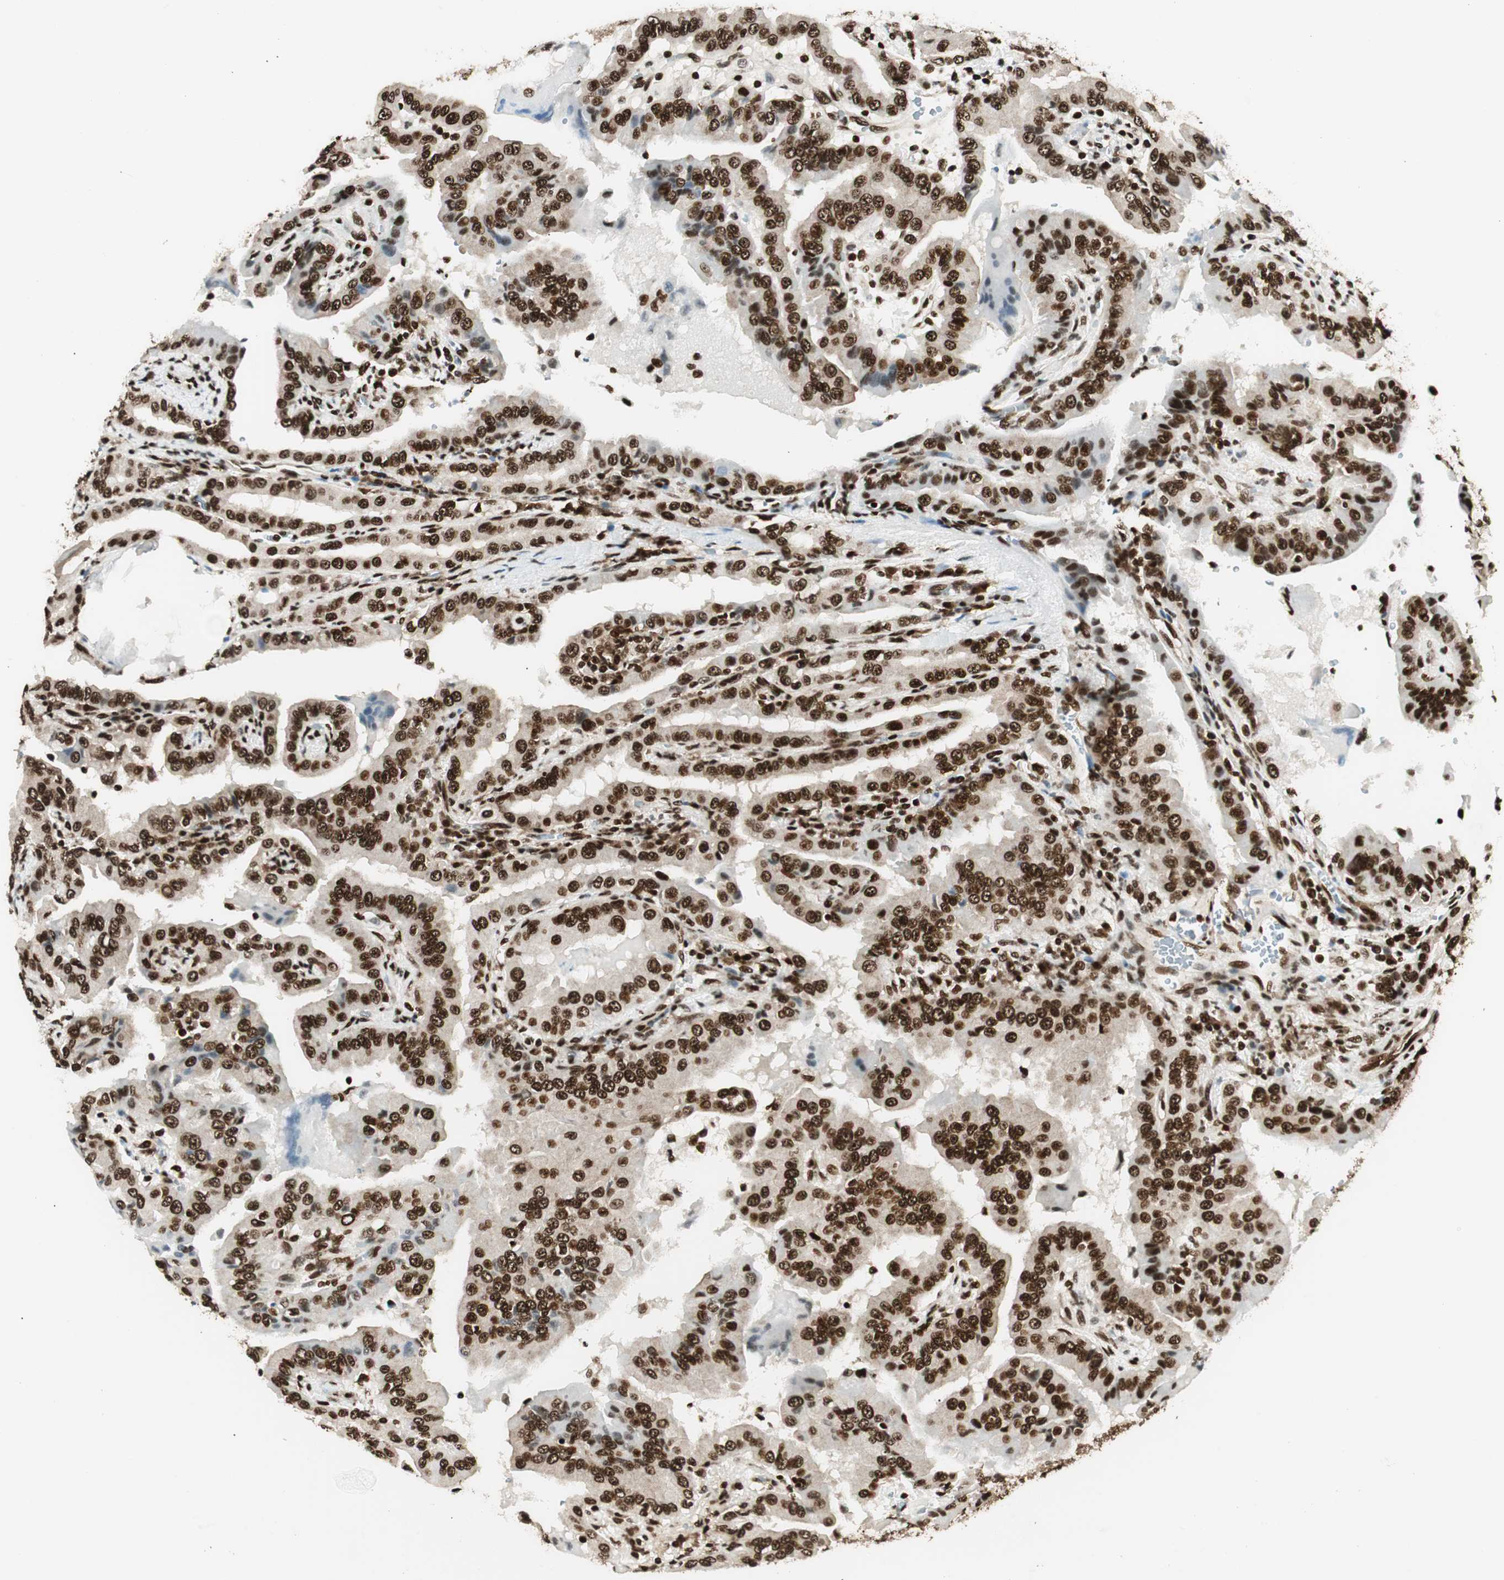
{"staining": {"intensity": "strong", "quantity": ">75%", "location": "nuclear"}, "tissue": "thyroid cancer", "cell_type": "Tumor cells", "image_type": "cancer", "snomed": [{"axis": "morphology", "description": "Papillary adenocarcinoma, NOS"}, {"axis": "topography", "description": "Thyroid gland"}], "caption": "Immunohistochemical staining of human papillary adenocarcinoma (thyroid) reveals high levels of strong nuclear expression in approximately >75% of tumor cells. The staining is performed using DAB (3,3'-diaminobenzidine) brown chromogen to label protein expression. The nuclei are counter-stained blue using hematoxylin.", "gene": "EWSR1", "patient": {"sex": "male", "age": 33}}